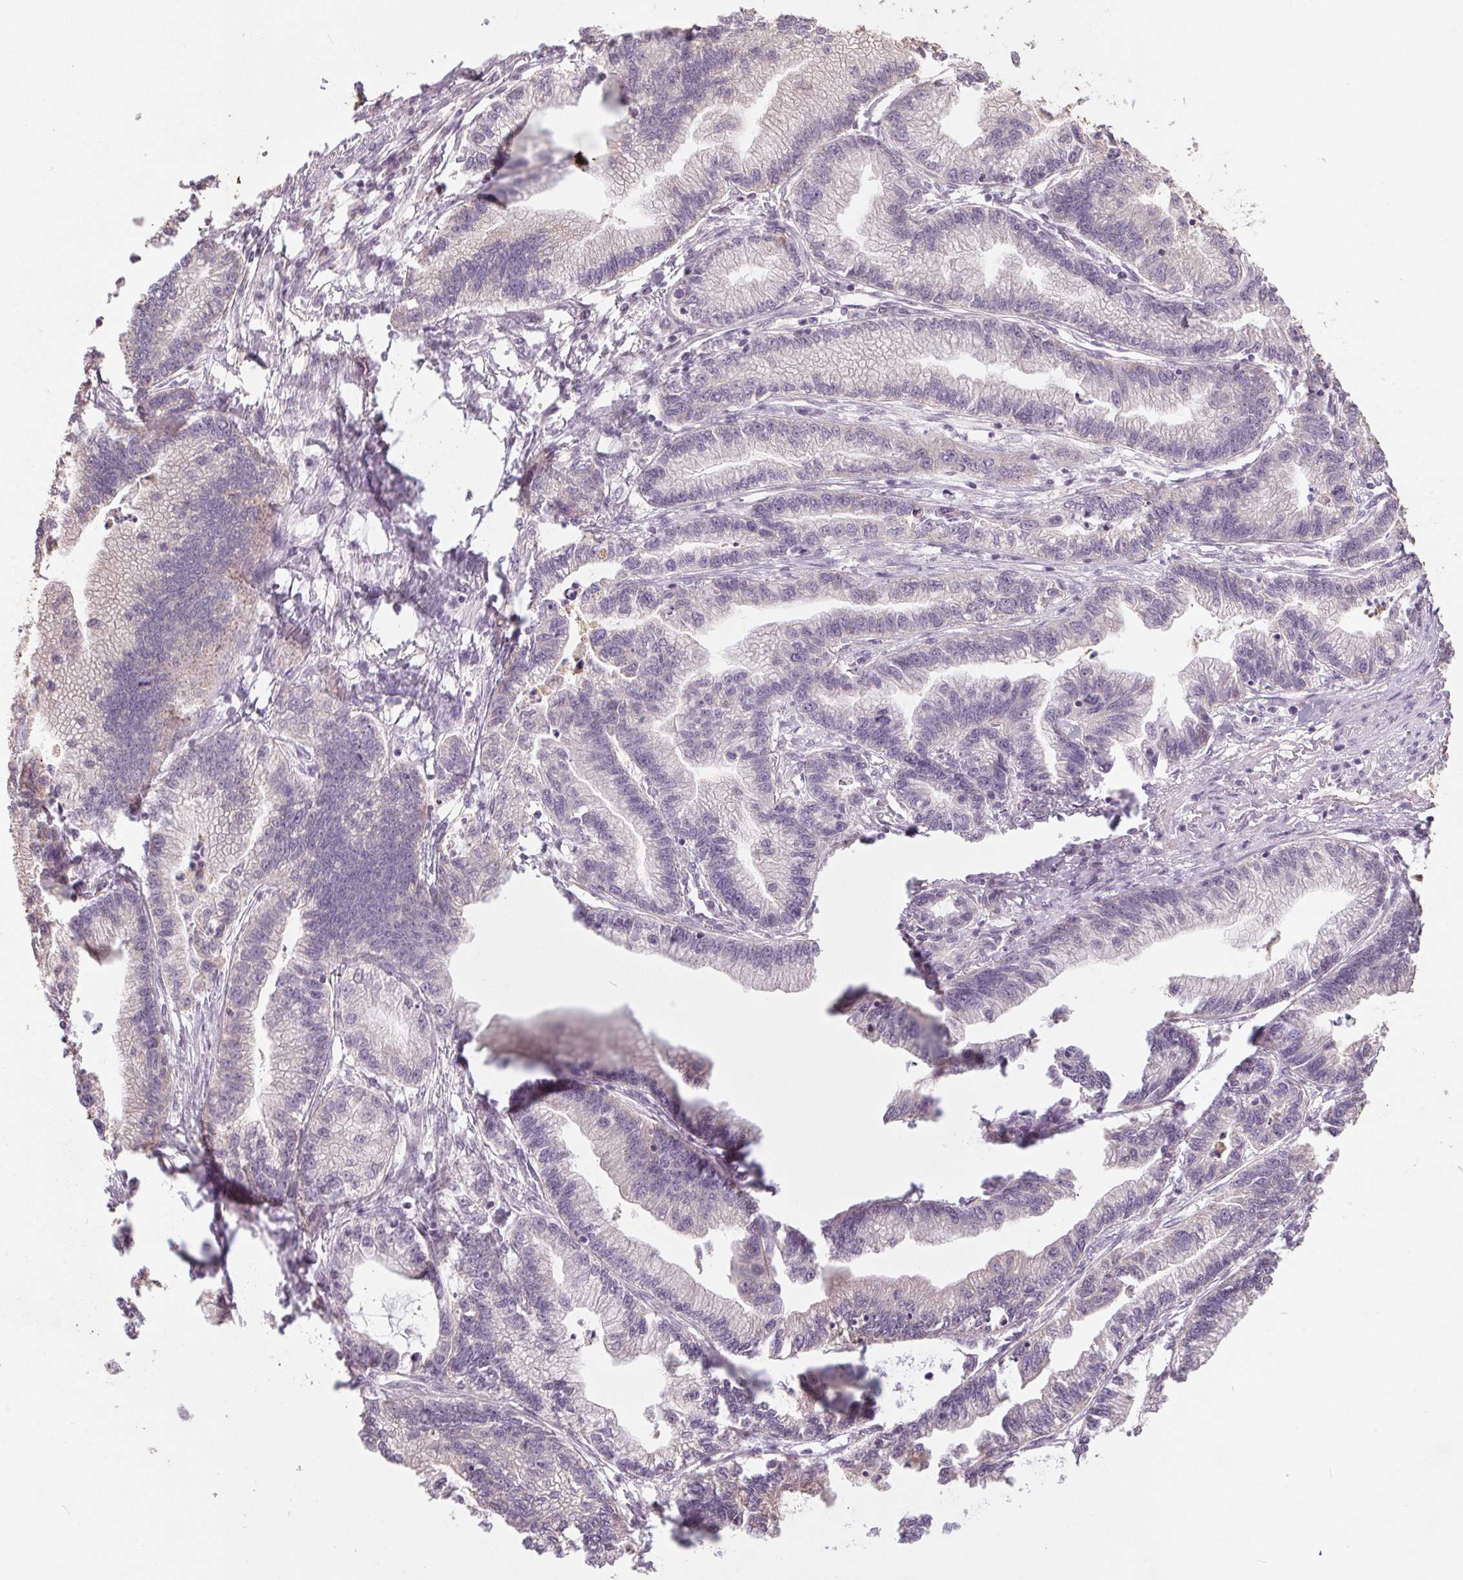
{"staining": {"intensity": "negative", "quantity": "none", "location": "none"}, "tissue": "stomach cancer", "cell_type": "Tumor cells", "image_type": "cancer", "snomed": [{"axis": "morphology", "description": "Adenocarcinoma, NOS"}, {"axis": "topography", "description": "Stomach"}], "caption": "DAB immunohistochemical staining of stomach cancer displays no significant staining in tumor cells.", "gene": "MAP3K5", "patient": {"sex": "male", "age": 83}}